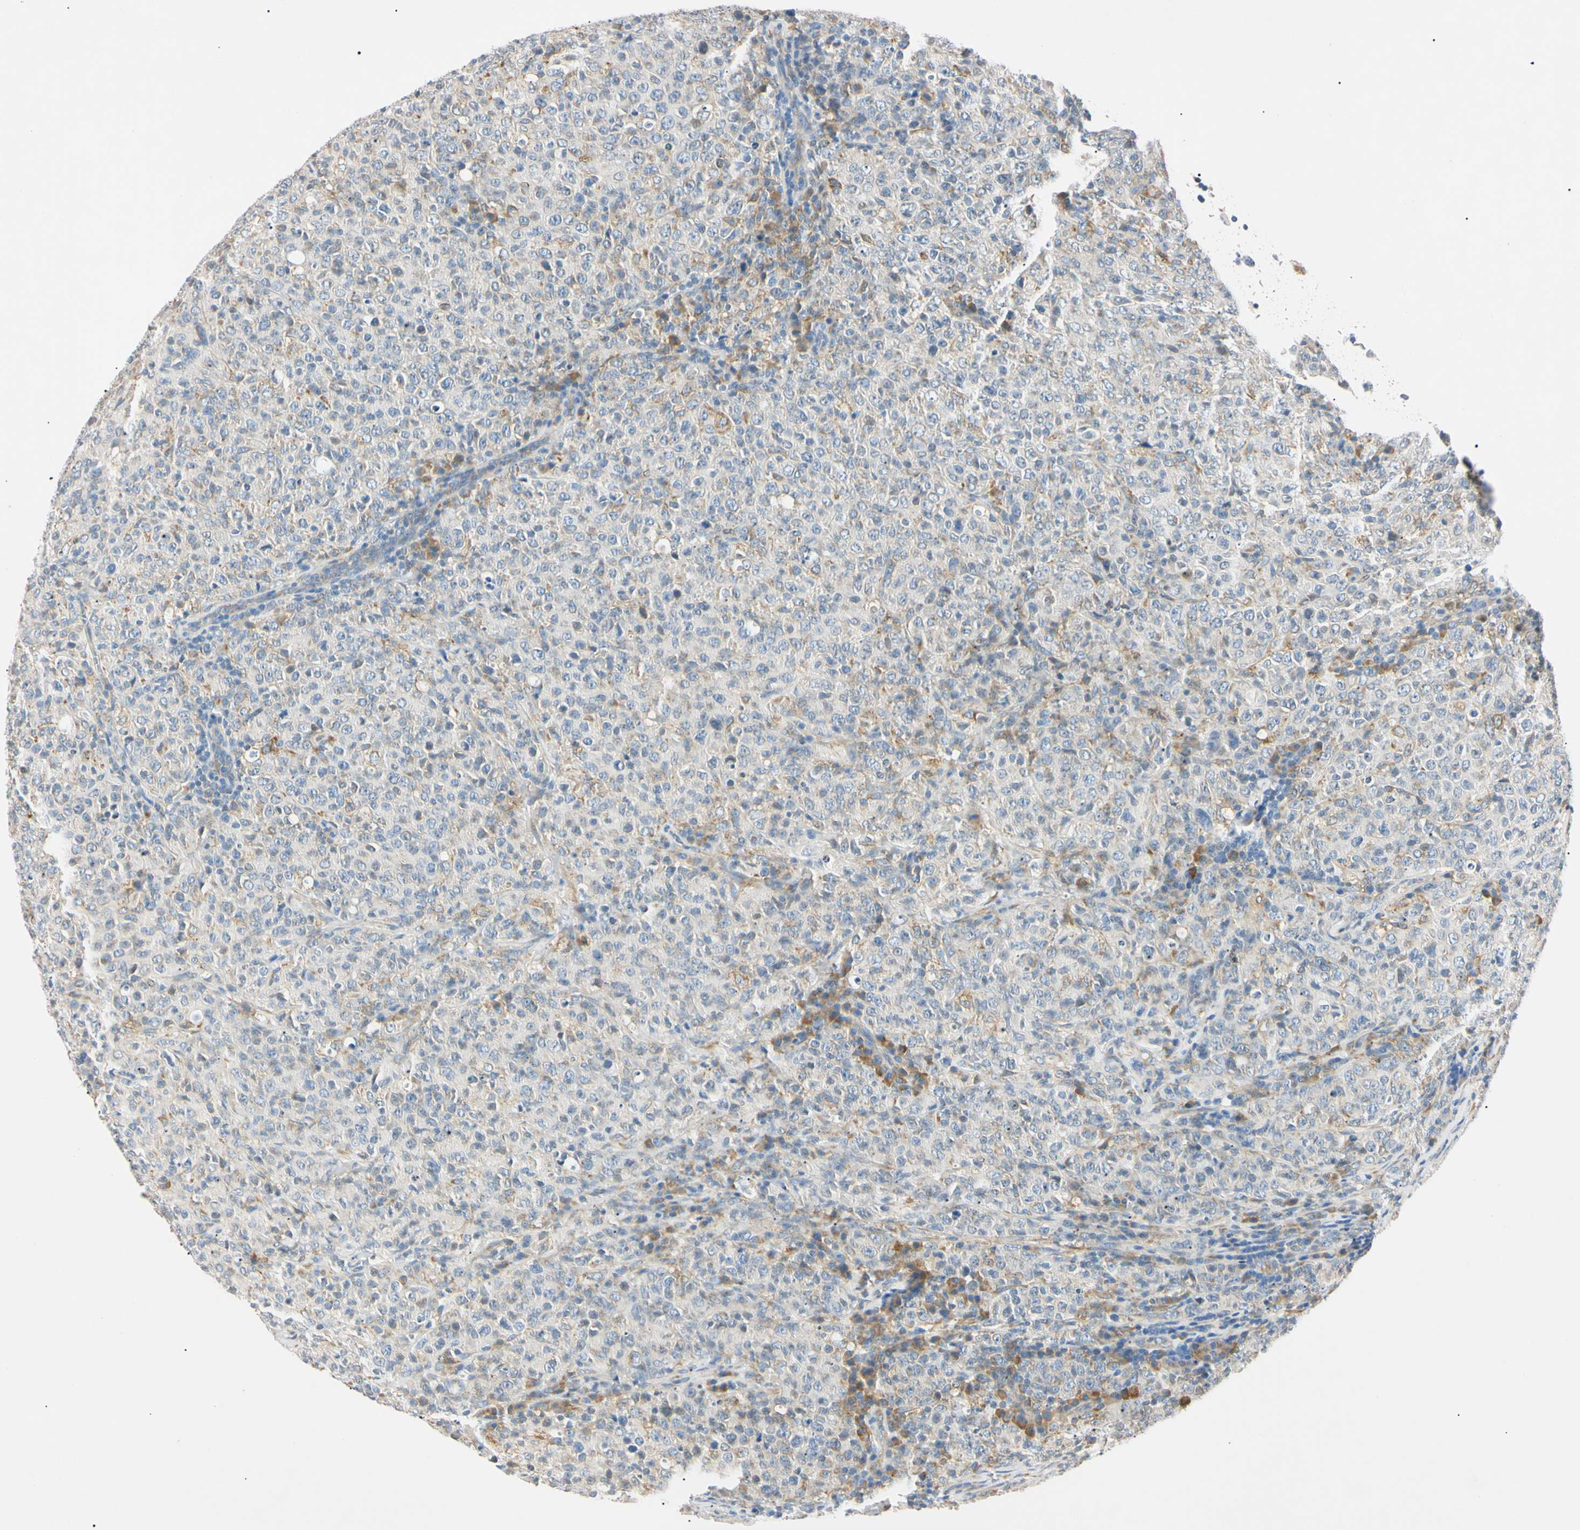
{"staining": {"intensity": "weak", "quantity": "<25%", "location": "cytoplasmic/membranous"}, "tissue": "lymphoma", "cell_type": "Tumor cells", "image_type": "cancer", "snomed": [{"axis": "morphology", "description": "Malignant lymphoma, non-Hodgkin's type, High grade"}, {"axis": "topography", "description": "Tonsil"}], "caption": "This is an immunohistochemistry histopathology image of lymphoma. There is no expression in tumor cells.", "gene": "DNAJB12", "patient": {"sex": "female", "age": 36}}